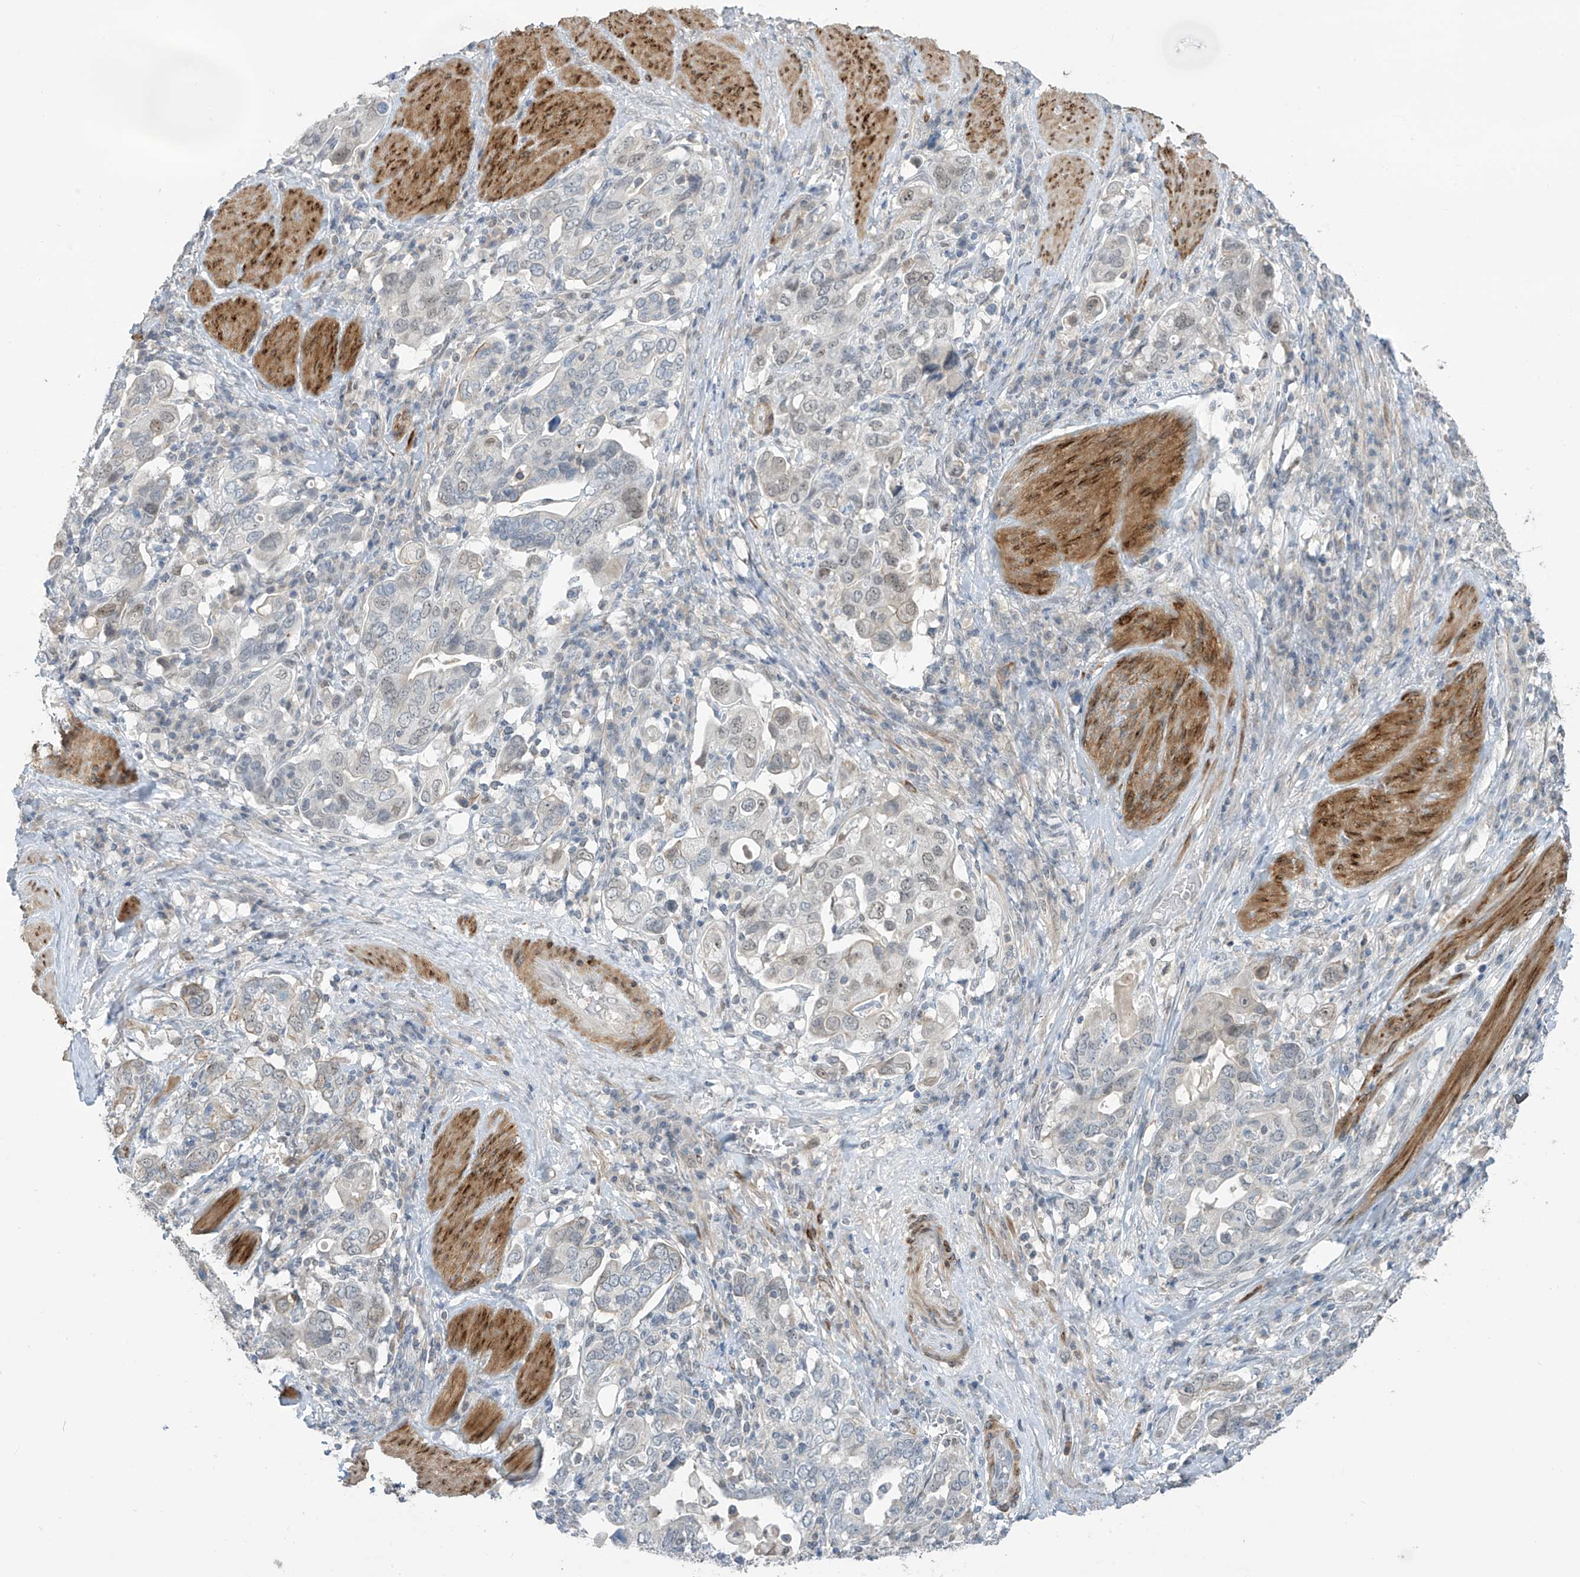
{"staining": {"intensity": "negative", "quantity": "none", "location": "none"}, "tissue": "stomach cancer", "cell_type": "Tumor cells", "image_type": "cancer", "snomed": [{"axis": "morphology", "description": "Adenocarcinoma, NOS"}, {"axis": "topography", "description": "Stomach, upper"}], "caption": "Immunohistochemistry (IHC) image of neoplastic tissue: stomach cancer (adenocarcinoma) stained with DAB exhibits no significant protein staining in tumor cells.", "gene": "METAP1D", "patient": {"sex": "male", "age": 62}}